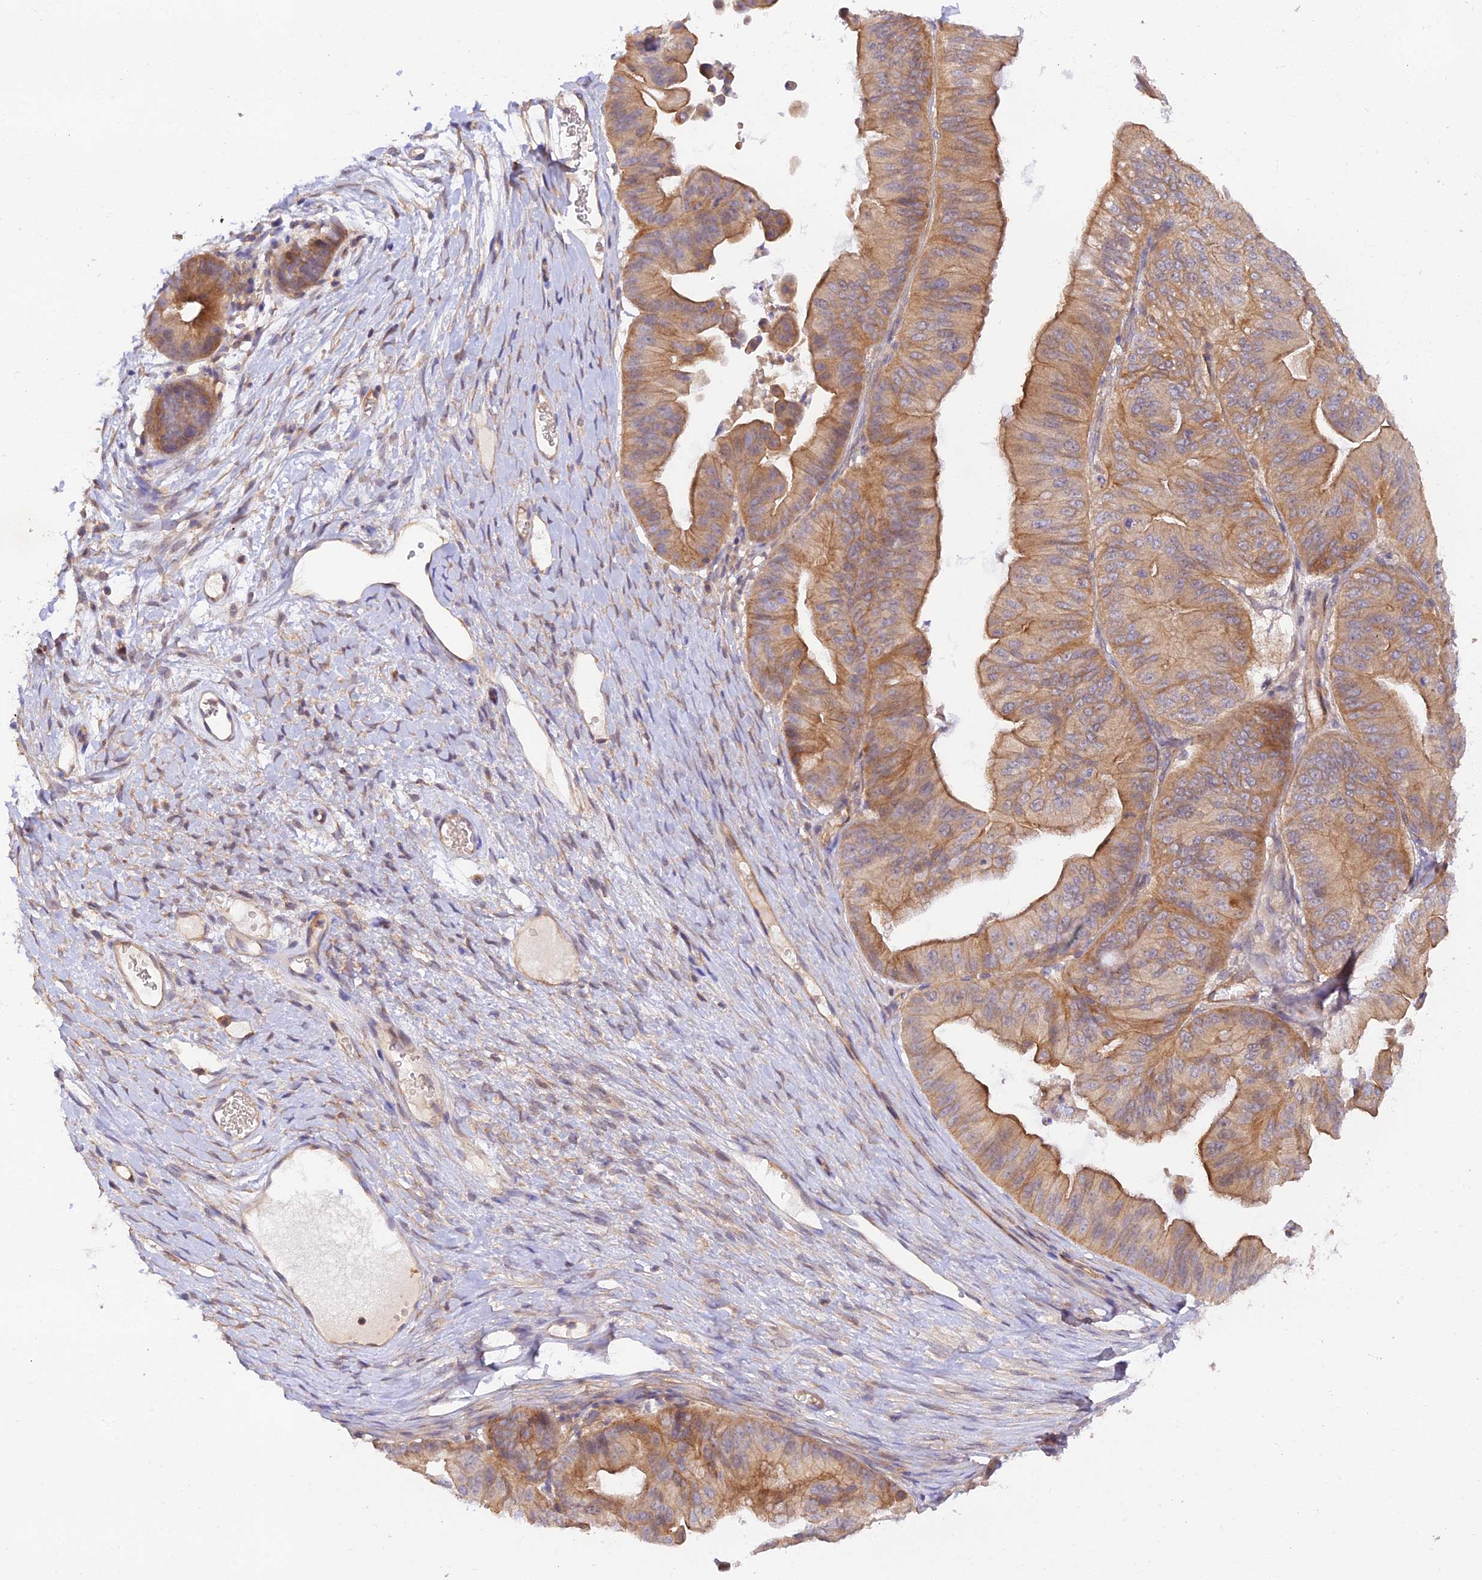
{"staining": {"intensity": "moderate", "quantity": ">75%", "location": "cytoplasmic/membranous"}, "tissue": "ovarian cancer", "cell_type": "Tumor cells", "image_type": "cancer", "snomed": [{"axis": "morphology", "description": "Cystadenocarcinoma, mucinous, NOS"}, {"axis": "topography", "description": "Ovary"}], "caption": "The photomicrograph shows a brown stain indicating the presence of a protein in the cytoplasmic/membranous of tumor cells in ovarian cancer (mucinous cystadenocarcinoma). (brown staining indicates protein expression, while blue staining denotes nuclei).", "gene": "MYO9A", "patient": {"sex": "female", "age": 61}}